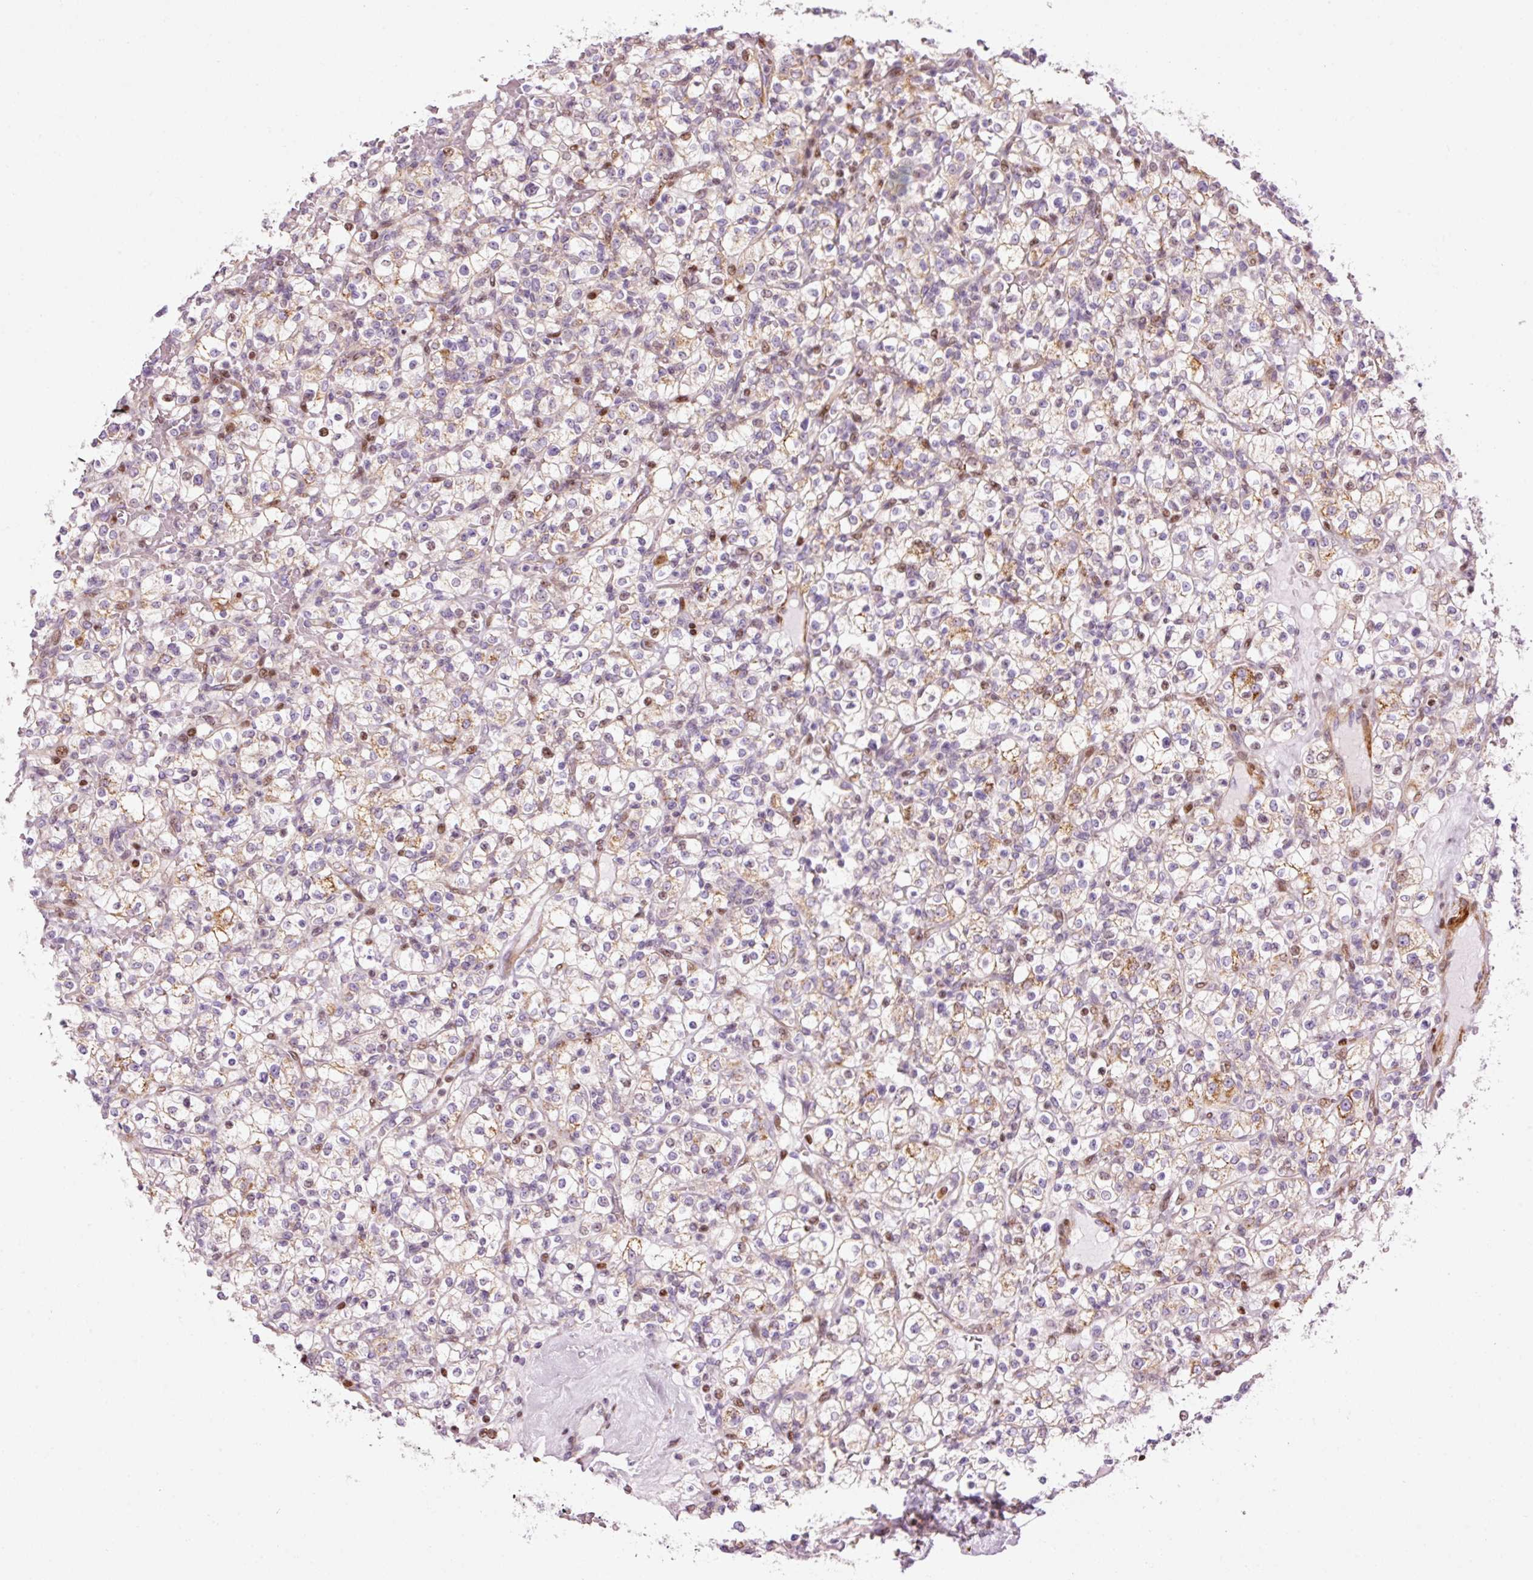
{"staining": {"intensity": "moderate", "quantity": "<25%", "location": "cytoplasmic/membranous,nuclear"}, "tissue": "renal cancer", "cell_type": "Tumor cells", "image_type": "cancer", "snomed": [{"axis": "morphology", "description": "Normal tissue, NOS"}, {"axis": "morphology", "description": "Adenocarcinoma, NOS"}, {"axis": "topography", "description": "Kidney"}], "caption": "Protein expression analysis of renal cancer (adenocarcinoma) demonstrates moderate cytoplasmic/membranous and nuclear expression in about <25% of tumor cells.", "gene": "ANKRD20A1", "patient": {"sex": "female", "age": 72}}